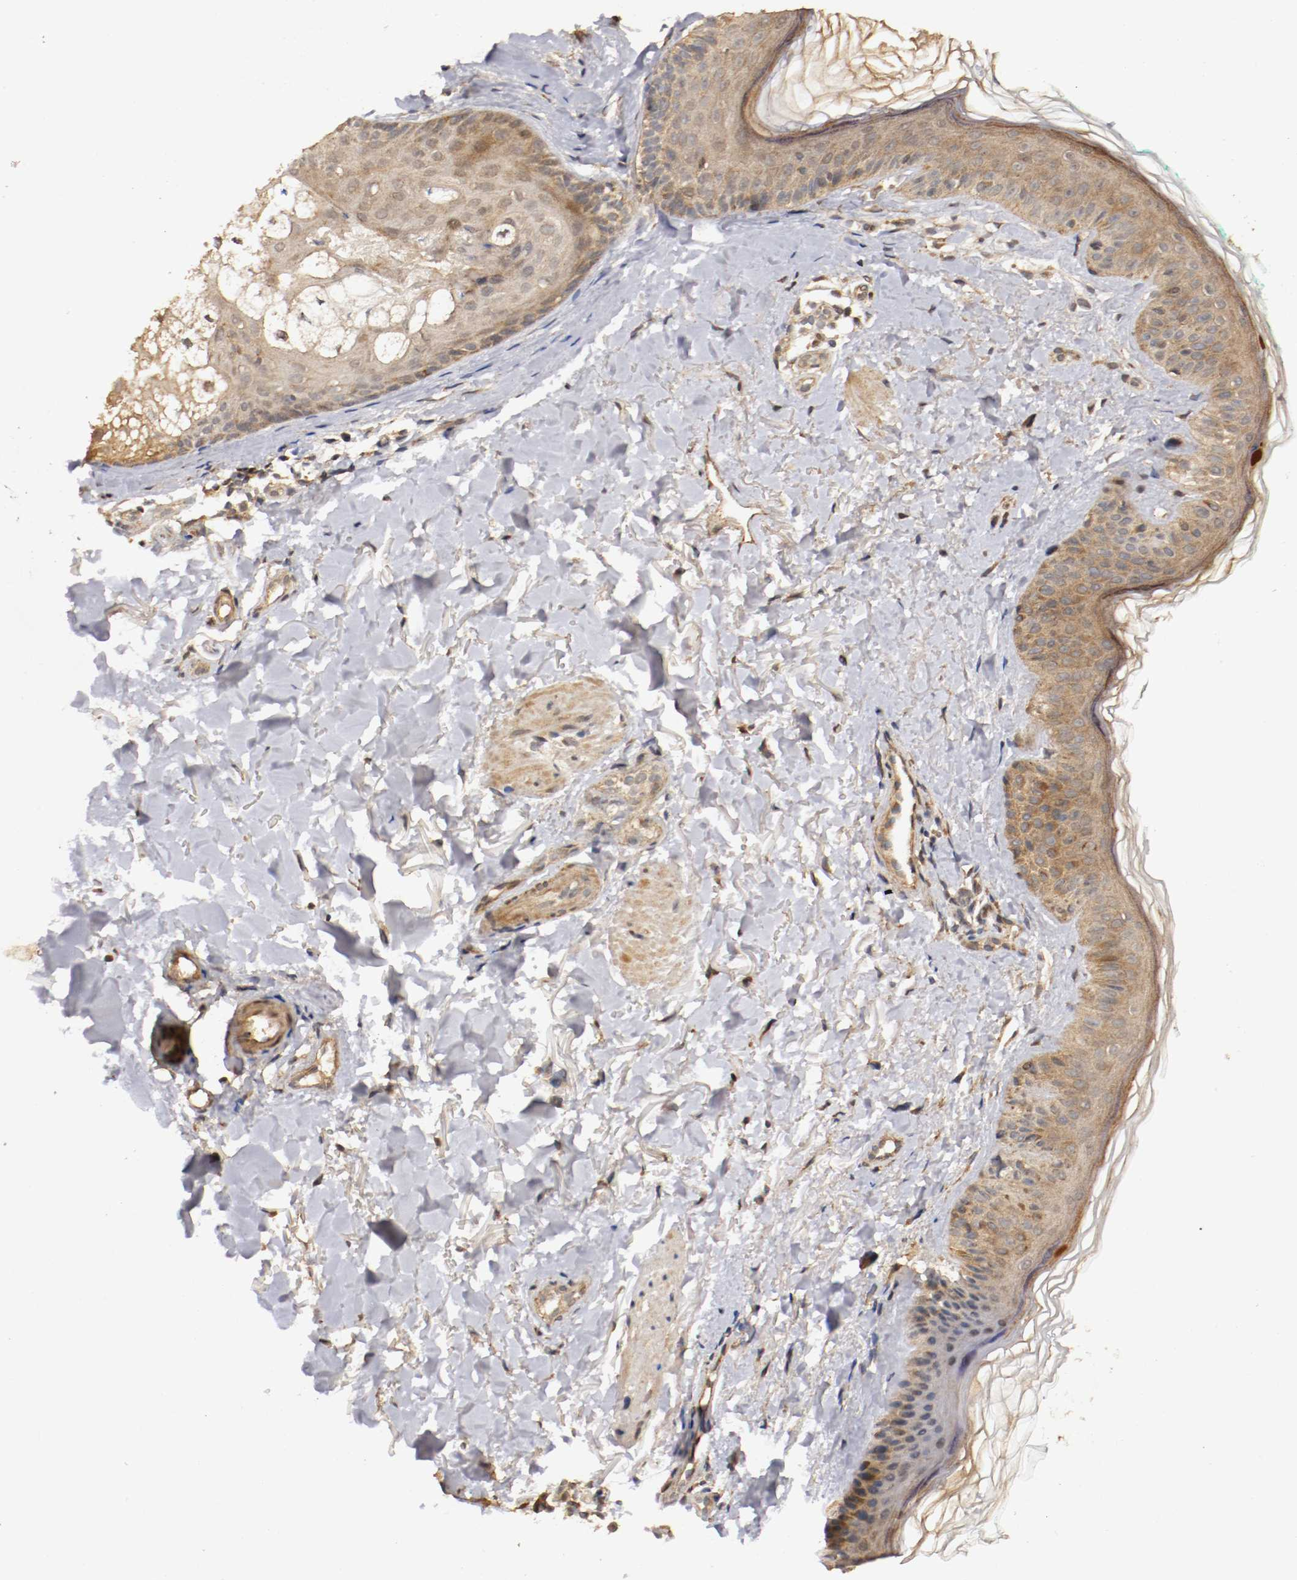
{"staining": {"intensity": "moderate", "quantity": ">75%", "location": "cytoplasmic/membranous"}, "tissue": "skin", "cell_type": "Fibroblasts", "image_type": "normal", "snomed": [{"axis": "morphology", "description": "Normal tissue, NOS"}, {"axis": "topography", "description": "Skin"}], "caption": "Benign skin shows moderate cytoplasmic/membranous expression in about >75% of fibroblasts (IHC, brightfield microscopy, high magnification)..", "gene": "TNFRSF1B", "patient": {"sex": "male", "age": 71}}